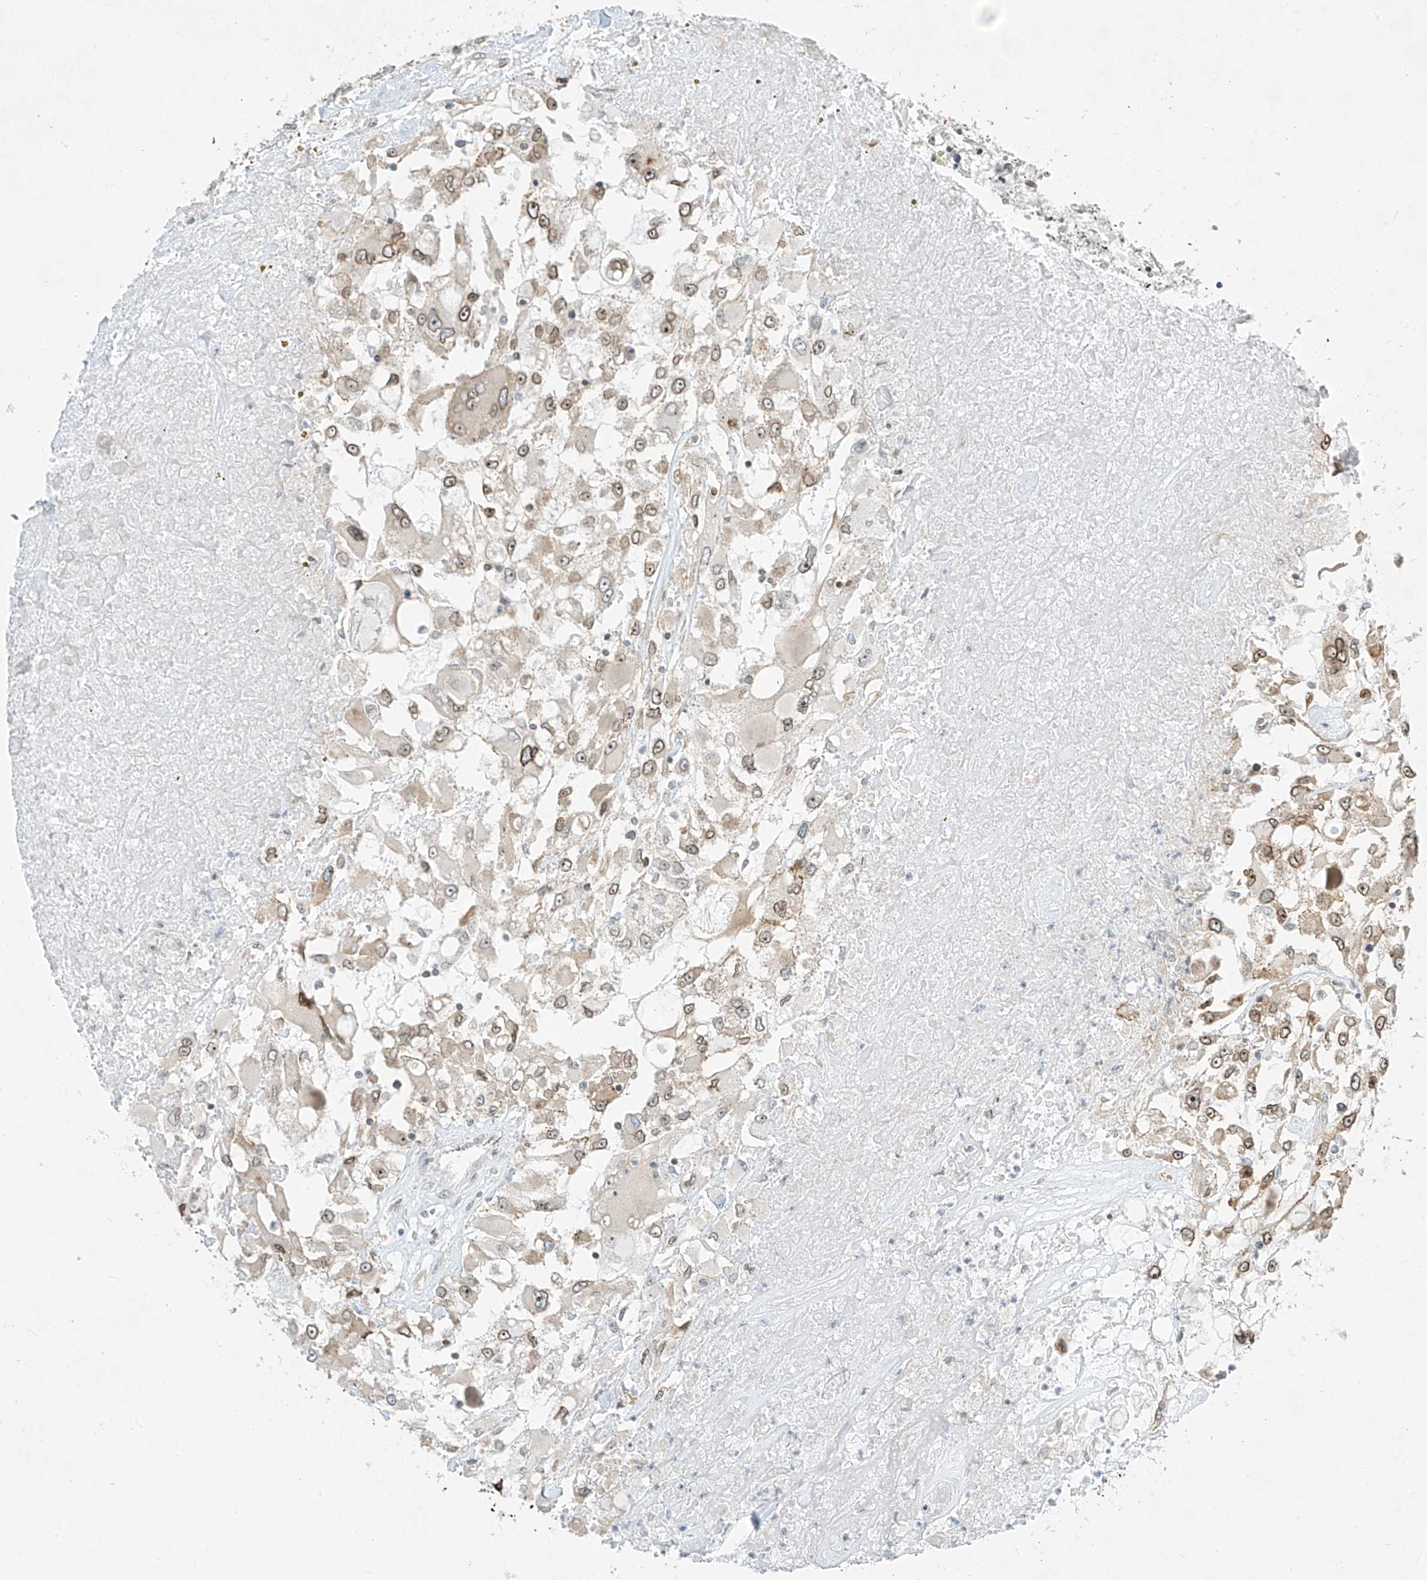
{"staining": {"intensity": "moderate", "quantity": "25%-75%", "location": "cytoplasmic/membranous,nuclear"}, "tissue": "renal cancer", "cell_type": "Tumor cells", "image_type": "cancer", "snomed": [{"axis": "morphology", "description": "Adenocarcinoma, NOS"}, {"axis": "topography", "description": "Kidney"}], "caption": "Adenocarcinoma (renal) stained with a brown dye exhibits moderate cytoplasmic/membranous and nuclear positive positivity in about 25%-75% of tumor cells.", "gene": "SAMD15", "patient": {"sex": "female", "age": 52}}